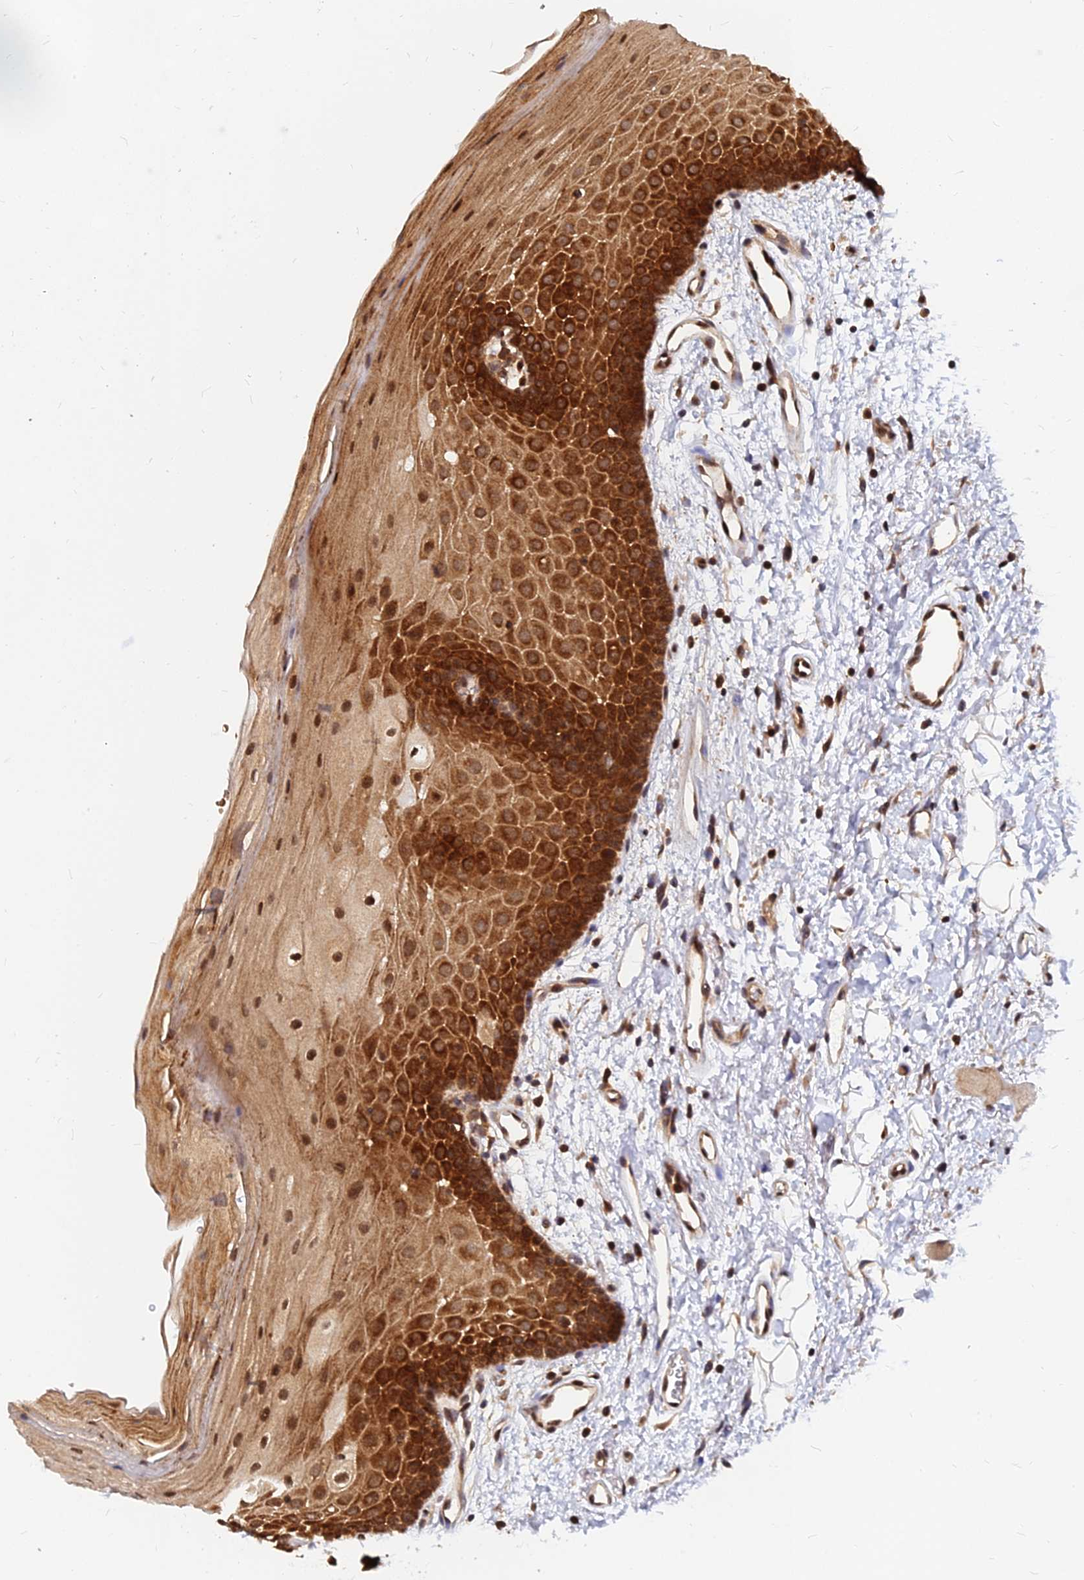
{"staining": {"intensity": "strong", "quantity": ">75%", "location": "cytoplasmic/membranous,nuclear"}, "tissue": "oral mucosa", "cell_type": "Squamous epithelial cells", "image_type": "normal", "snomed": [{"axis": "morphology", "description": "Normal tissue, NOS"}, {"axis": "topography", "description": "Oral tissue"}], "caption": "Protein expression analysis of benign human oral mucosa reveals strong cytoplasmic/membranous,nuclear staining in about >75% of squamous epithelial cells.", "gene": "CCT6A", "patient": {"sex": "male", "age": 68}}